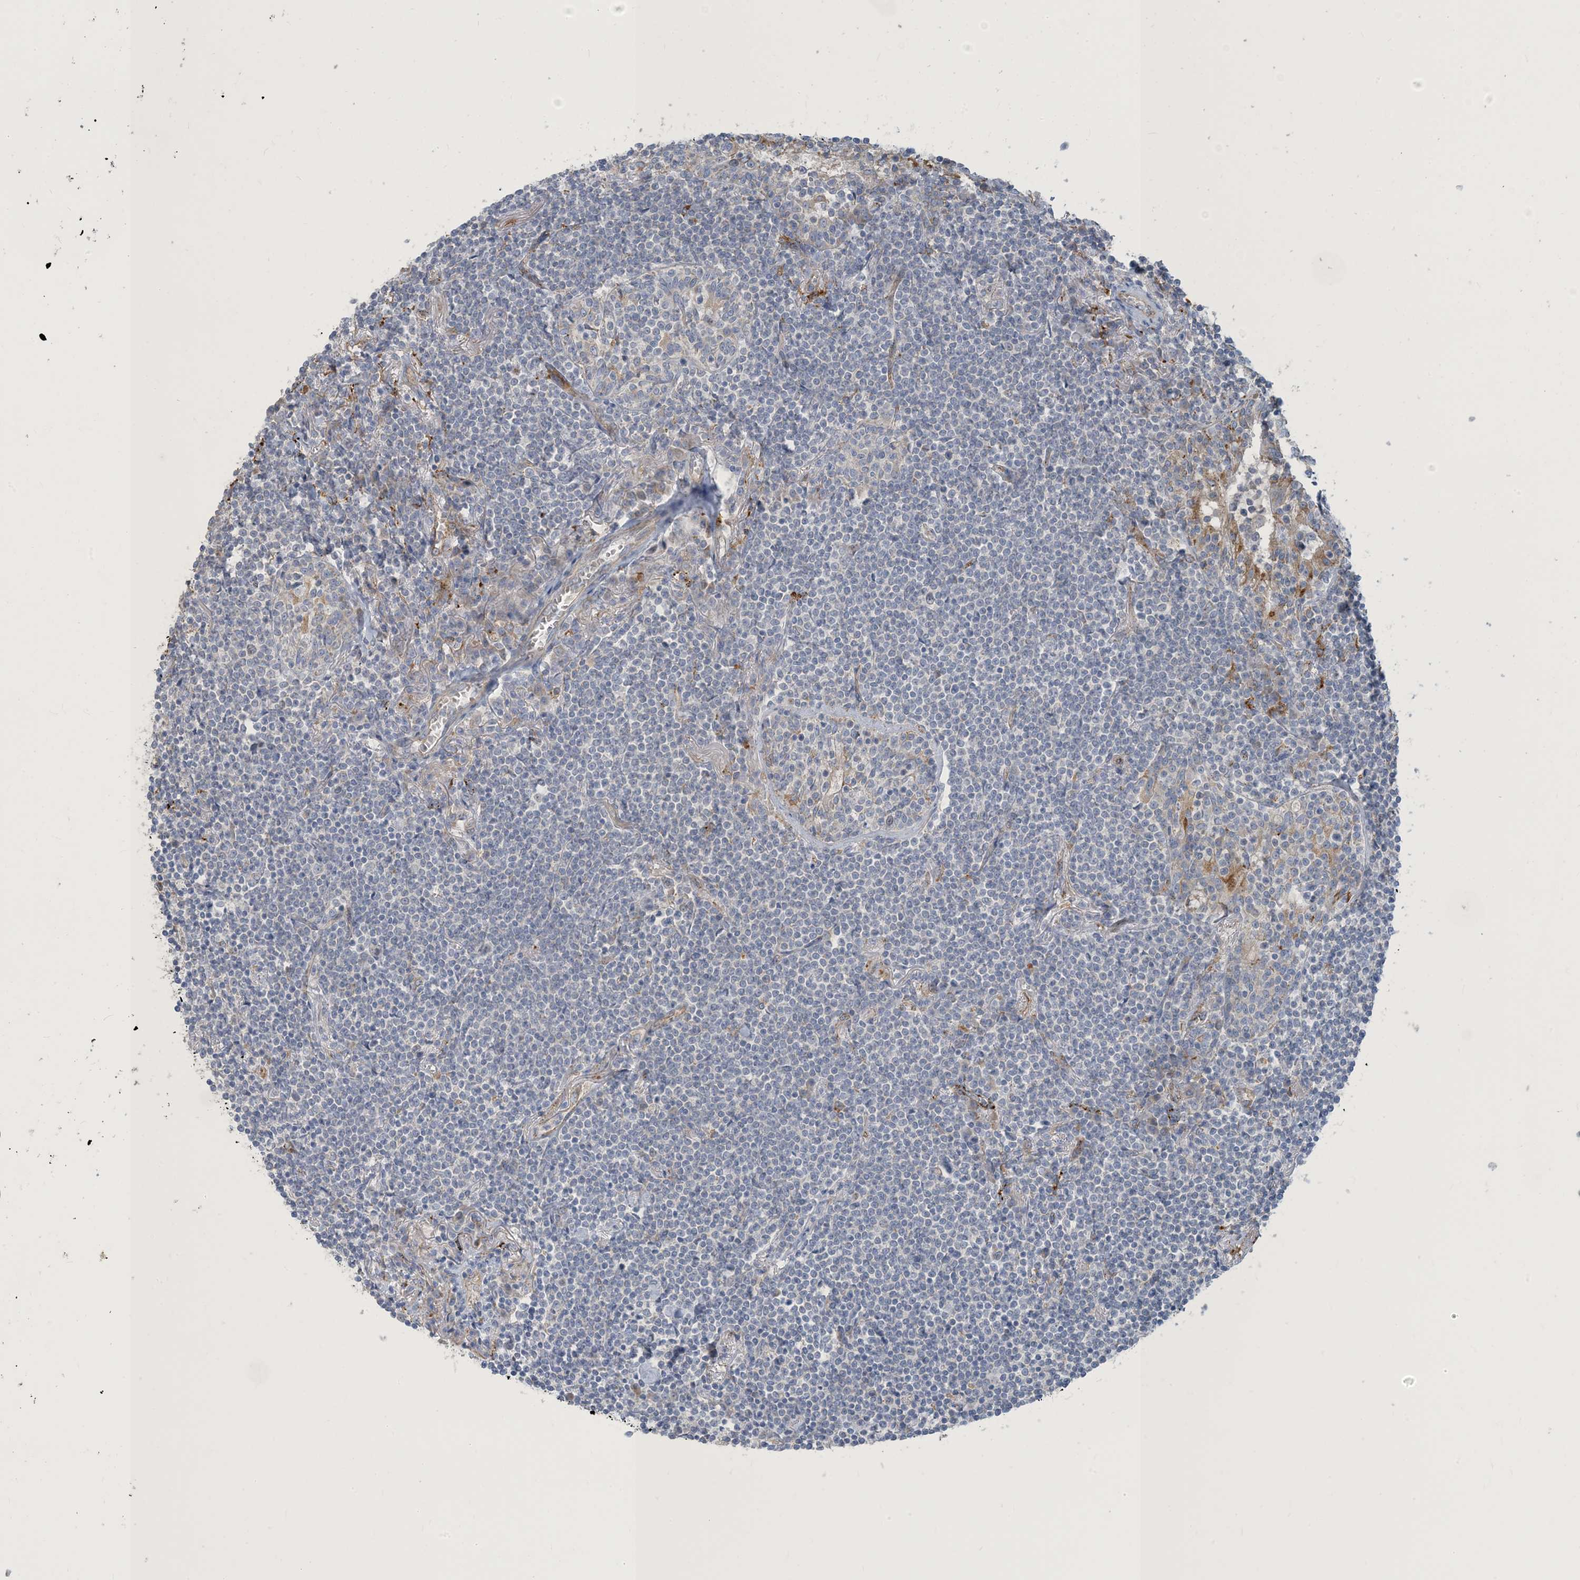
{"staining": {"intensity": "negative", "quantity": "none", "location": "none"}, "tissue": "lymphoma", "cell_type": "Tumor cells", "image_type": "cancer", "snomed": [{"axis": "morphology", "description": "Malignant lymphoma, non-Hodgkin's type, Low grade"}, {"axis": "topography", "description": "Lung"}], "caption": "Immunohistochemical staining of lymphoma reveals no significant expression in tumor cells. (Immunohistochemistry, brightfield microscopy, high magnification).", "gene": "PEAR1", "patient": {"sex": "female", "age": 71}}